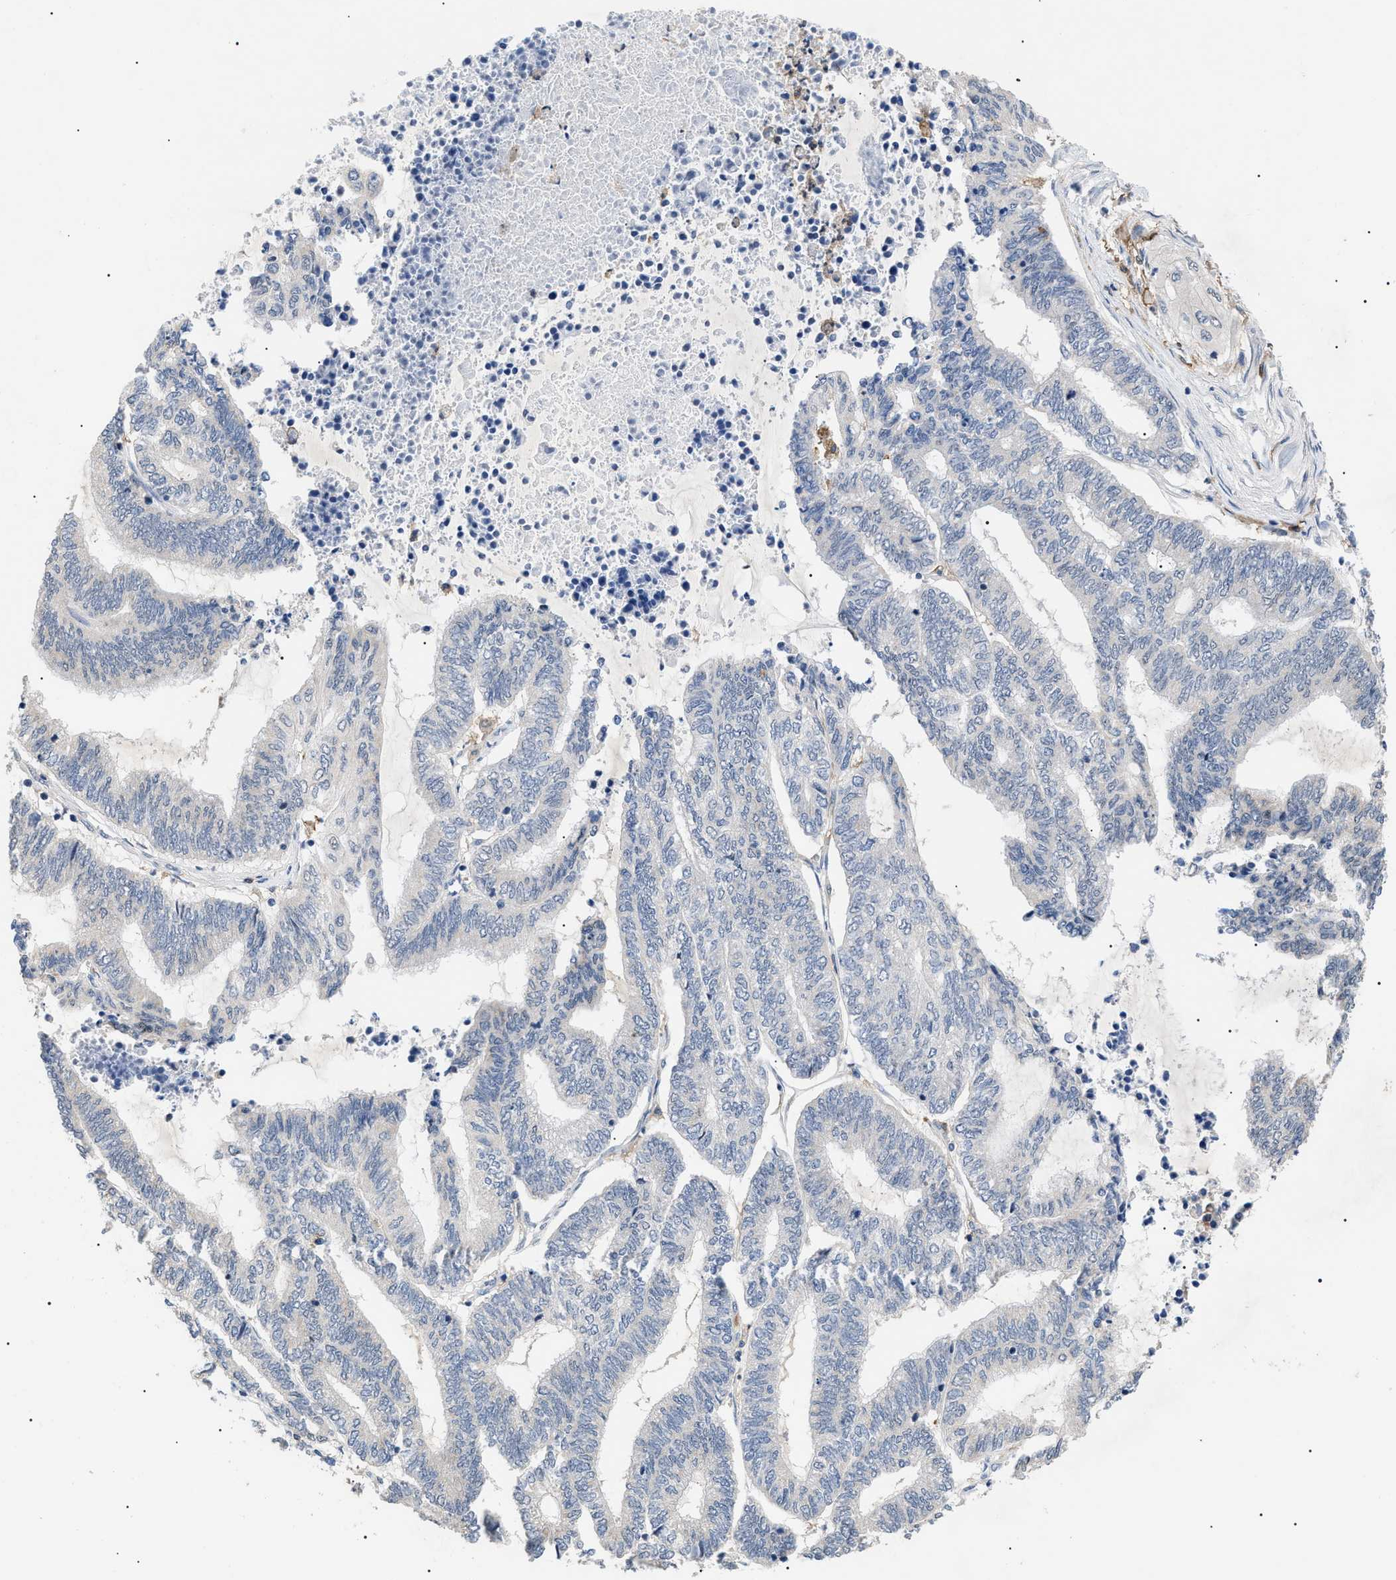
{"staining": {"intensity": "negative", "quantity": "none", "location": "none"}, "tissue": "endometrial cancer", "cell_type": "Tumor cells", "image_type": "cancer", "snomed": [{"axis": "morphology", "description": "Adenocarcinoma, NOS"}, {"axis": "topography", "description": "Uterus"}, {"axis": "topography", "description": "Endometrium"}], "caption": "Immunohistochemical staining of human endometrial cancer (adenocarcinoma) reveals no significant staining in tumor cells.", "gene": "CD300A", "patient": {"sex": "female", "age": 70}}